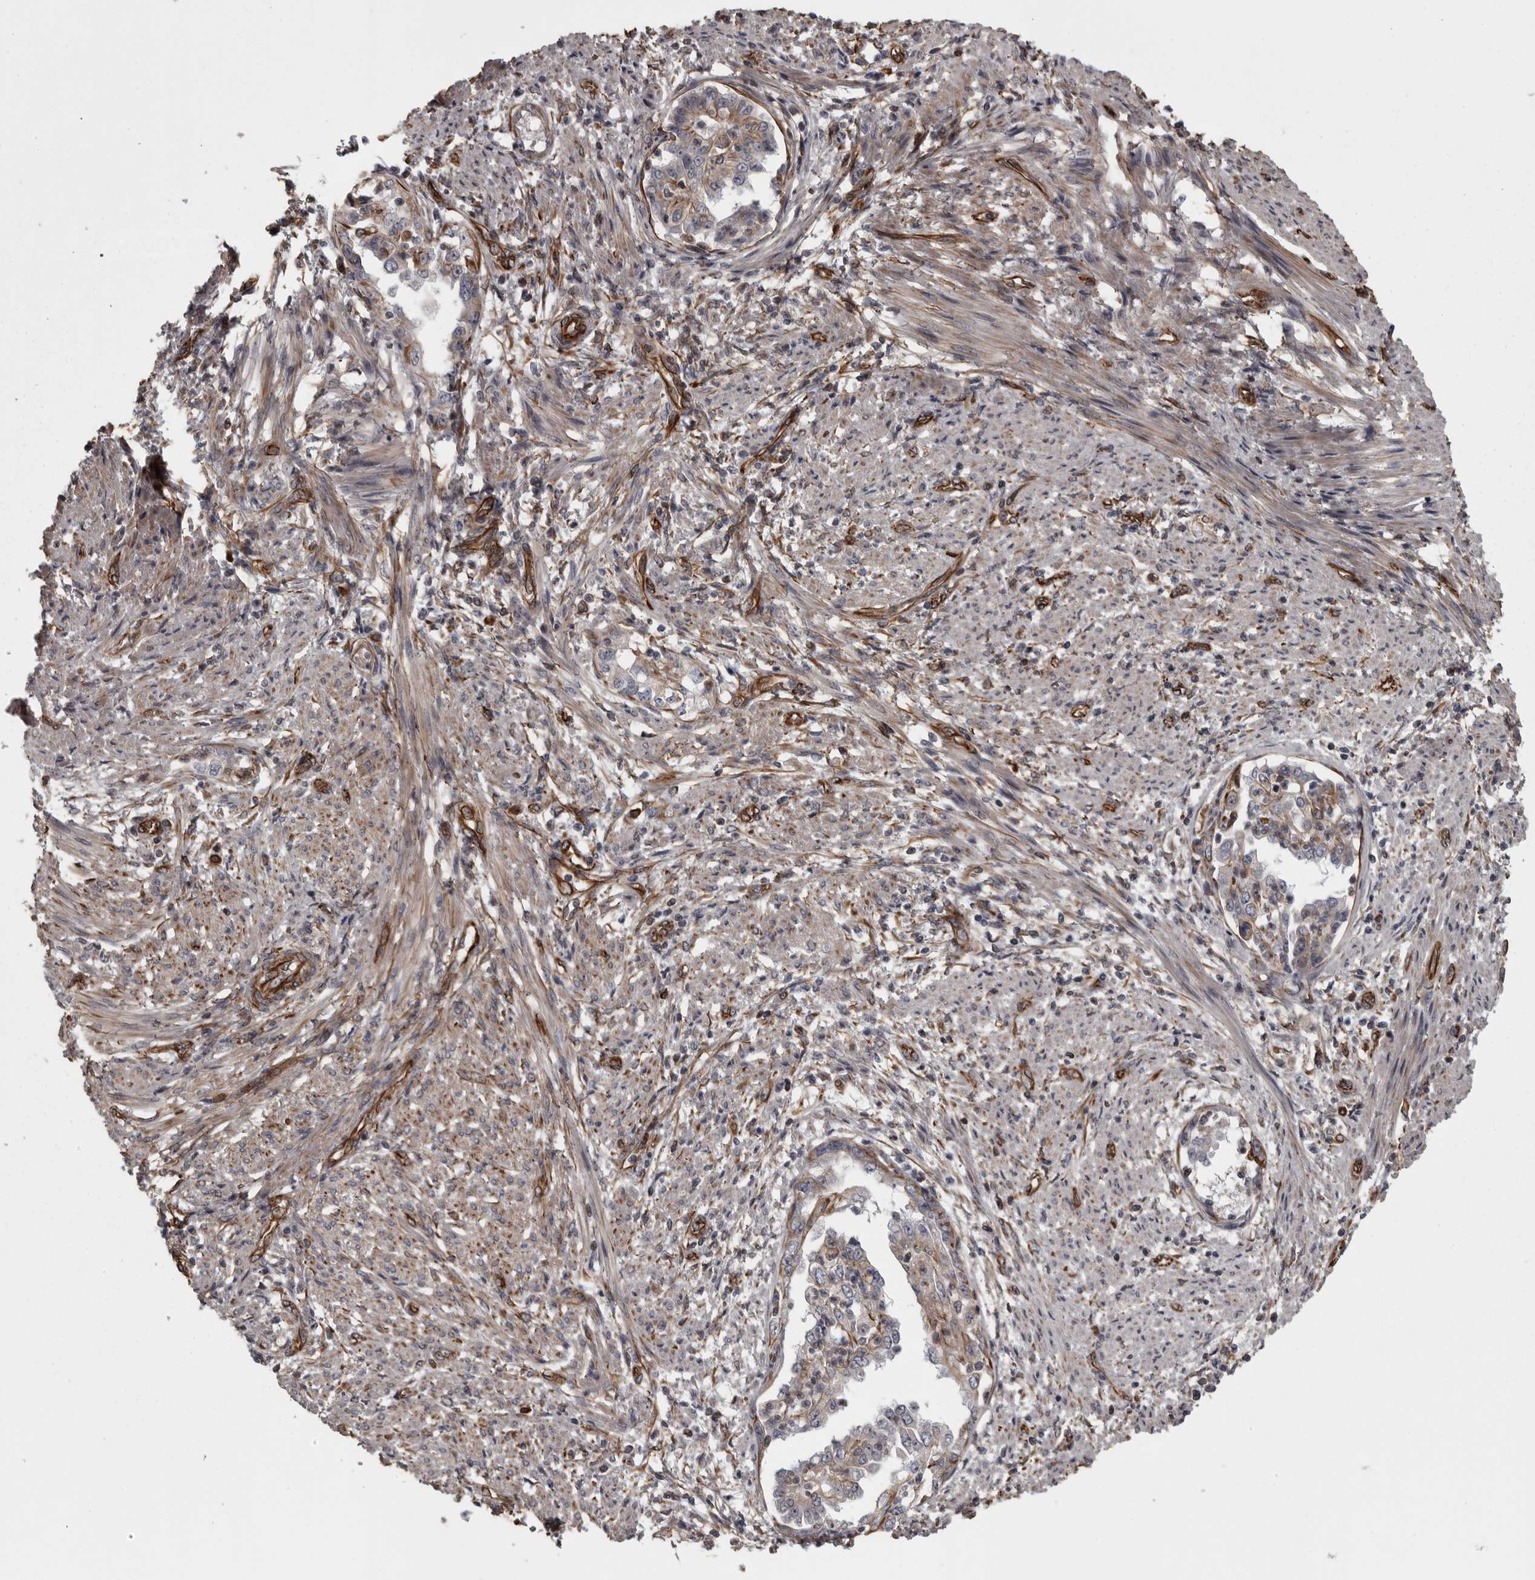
{"staining": {"intensity": "moderate", "quantity": "25%-75%", "location": "cytoplasmic/membranous"}, "tissue": "endometrial cancer", "cell_type": "Tumor cells", "image_type": "cancer", "snomed": [{"axis": "morphology", "description": "Adenocarcinoma, NOS"}, {"axis": "topography", "description": "Endometrium"}], "caption": "Protein expression analysis of endometrial cancer reveals moderate cytoplasmic/membranous staining in about 25%-75% of tumor cells.", "gene": "FAAP100", "patient": {"sex": "female", "age": 85}}